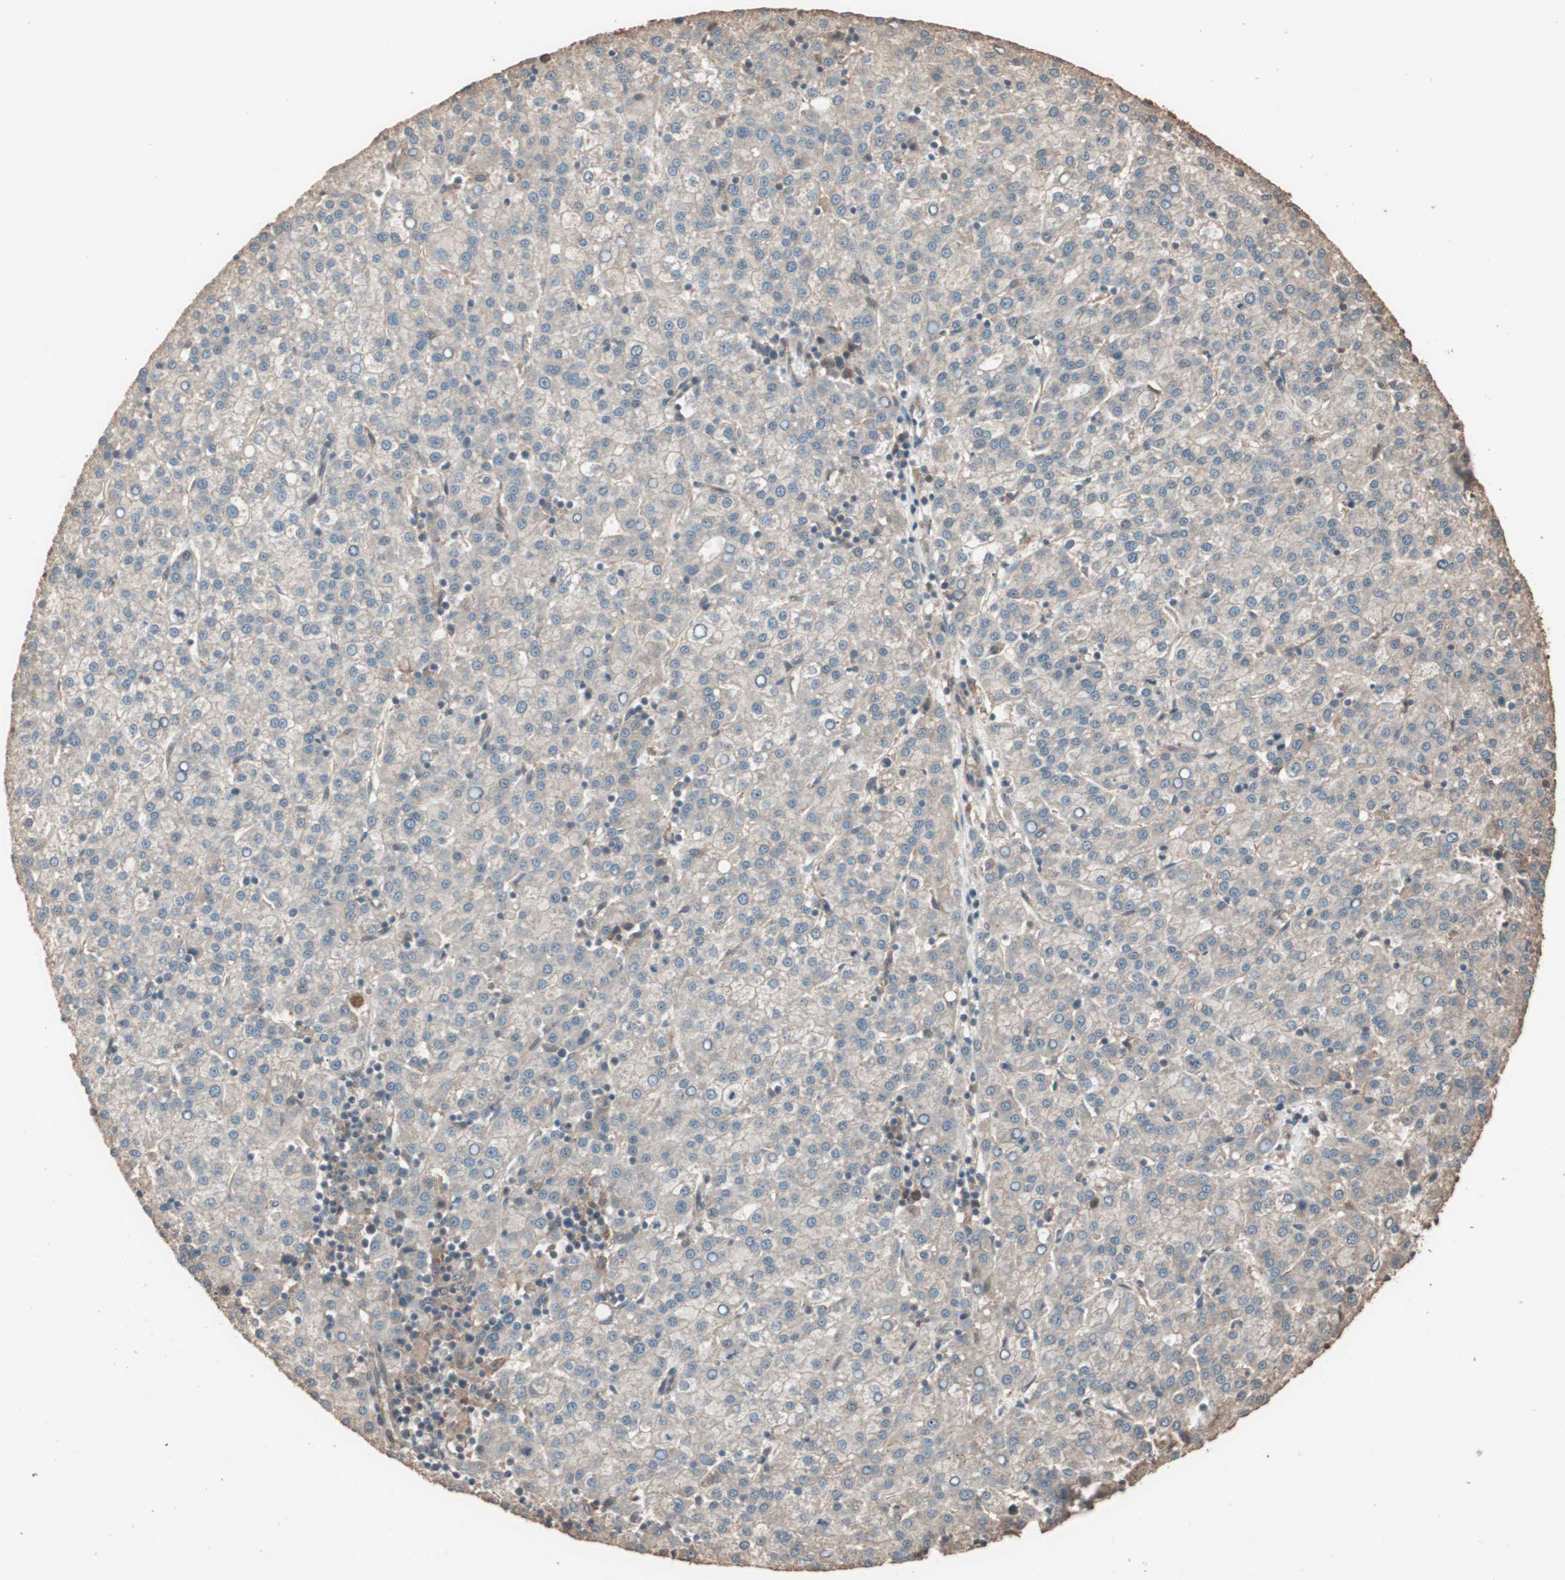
{"staining": {"intensity": "weak", "quantity": ">75%", "location": "cytoplasmic/membranous"}, "tissue": "liver cancer", "cell_type": "Tumor cells", "image_type": "cancer", "snomed": [{"axis": "morphology", "description": "Carcinoma, Hepatocellular, NOS"}, {"axis": "topography", "description": "Liver"}], "caption": "Human liver cancer stained with a brown dye exhibits weak cytoplasmic/membranous positive positivity in about >75% of tumor cells.", "gene": "CCN4", "patient": {"sex": "female", "age": 58}}